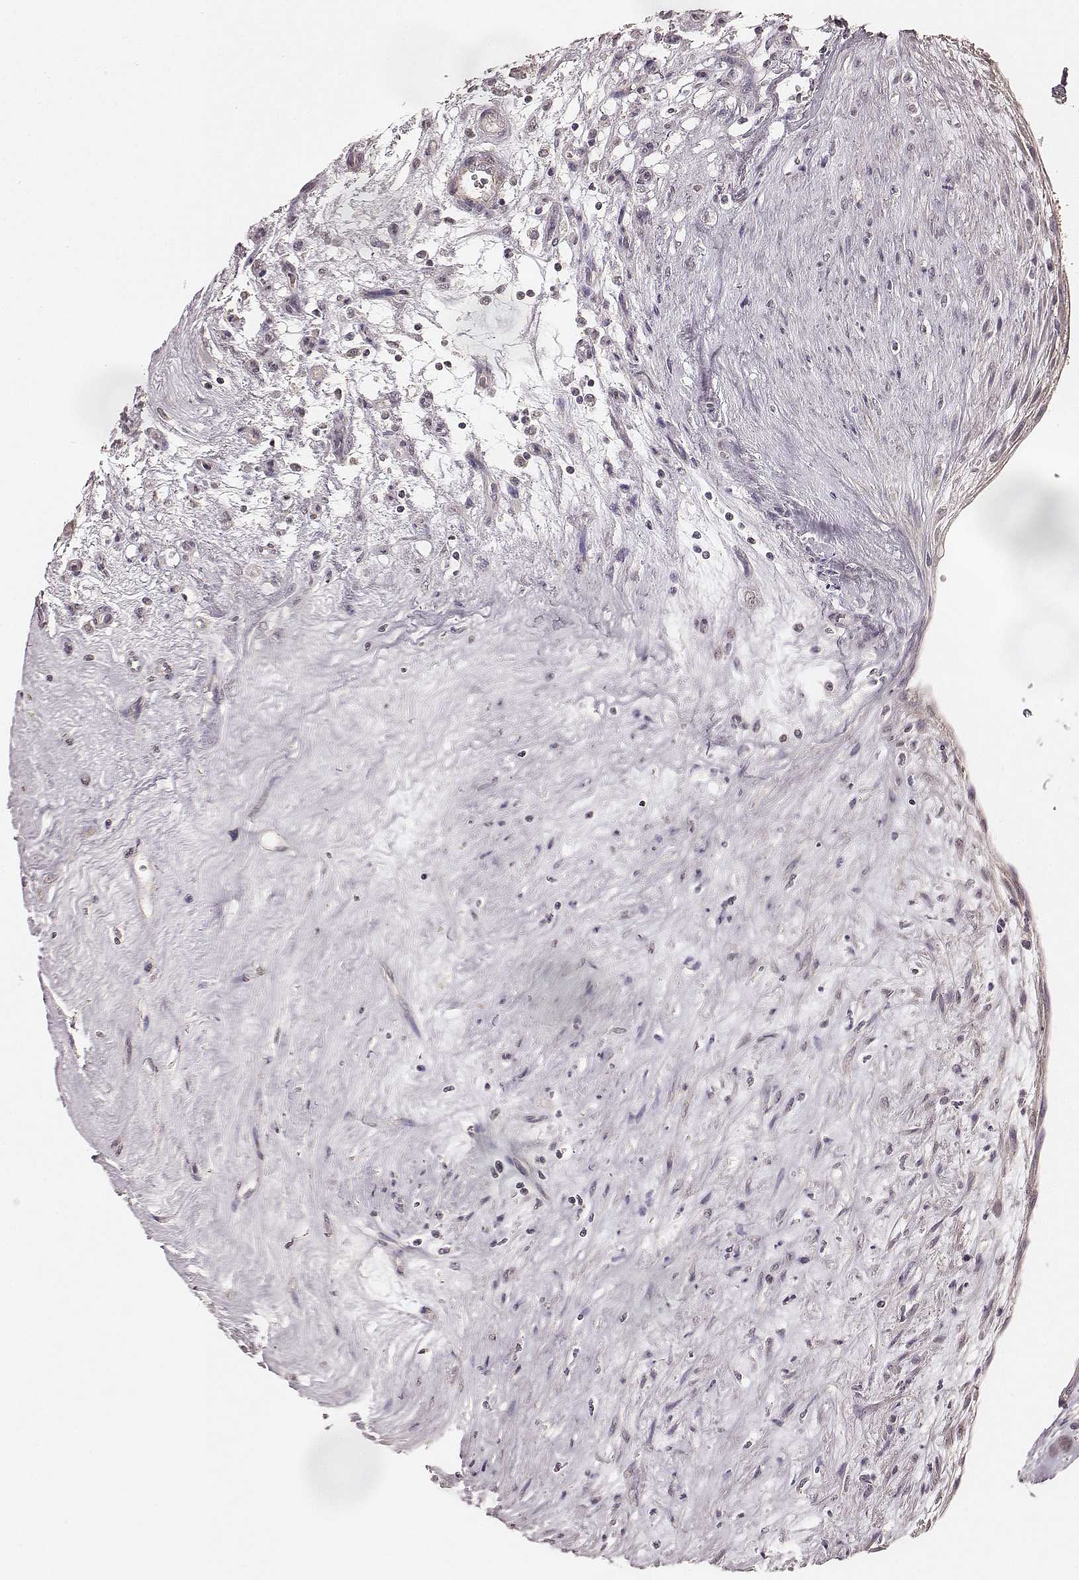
{"staining": {"intensity": "weak", "quantity": ">75%", "location": "cytoplasmic/membranous"}, "tissue": "renal cancer", "cell_type": "Tumor cells", "image_type": "cancer", "snomed": [{"axis": "morphology", "description": "Adenocarcinoma, NOS"}, {"axis": "topography", "description": "Kidney"}], "caption": "The histopathology image demonstrates a brown stain indicating the presence of a protein in the cytoplasmic/membranous of tumor cells in adenocarcinoma (renal).", "gene": "LY6K", "patient": {"sex": "female", "age": 69}}